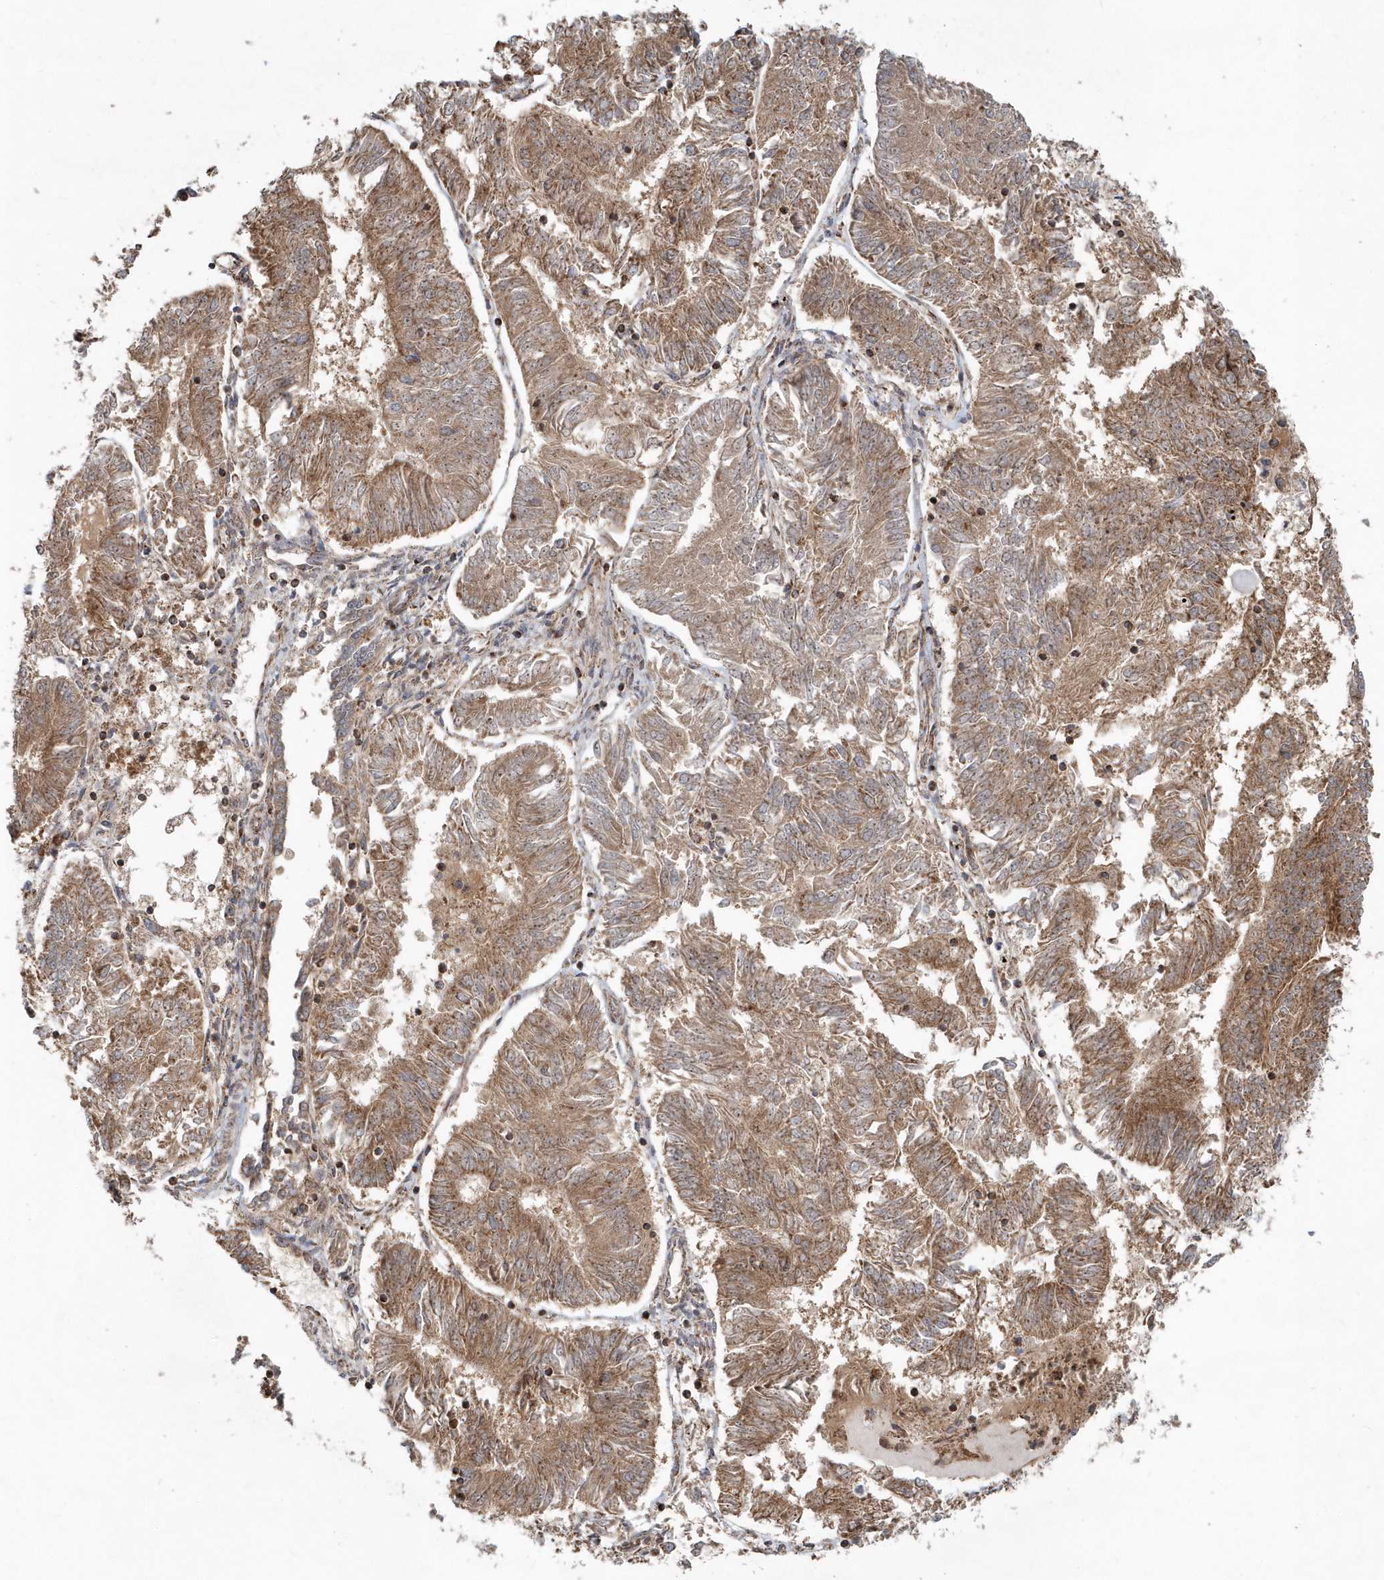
{"staining": {"intensity": "moderate", "quantity": ">75%", "location": "cytoplasmic/membranous"}, "tissue": "endometrial cancer", "cell_type": "Tumor cells", "image_type": "cancer", "snomed": [{"axis": "morphology", "description": "Adenocarcinoma, NOS"}, {"axis": "topography", "description": "Endometrium"}], "caption": "Tumor cells reveal medium levels of moderate cytoplasmic/membranous expression in about >75% of cells in human endometrial cancer (adenocarcinoma).", "gene": "PPP1R7", "patient": {"sex": "female", "age": 58}}